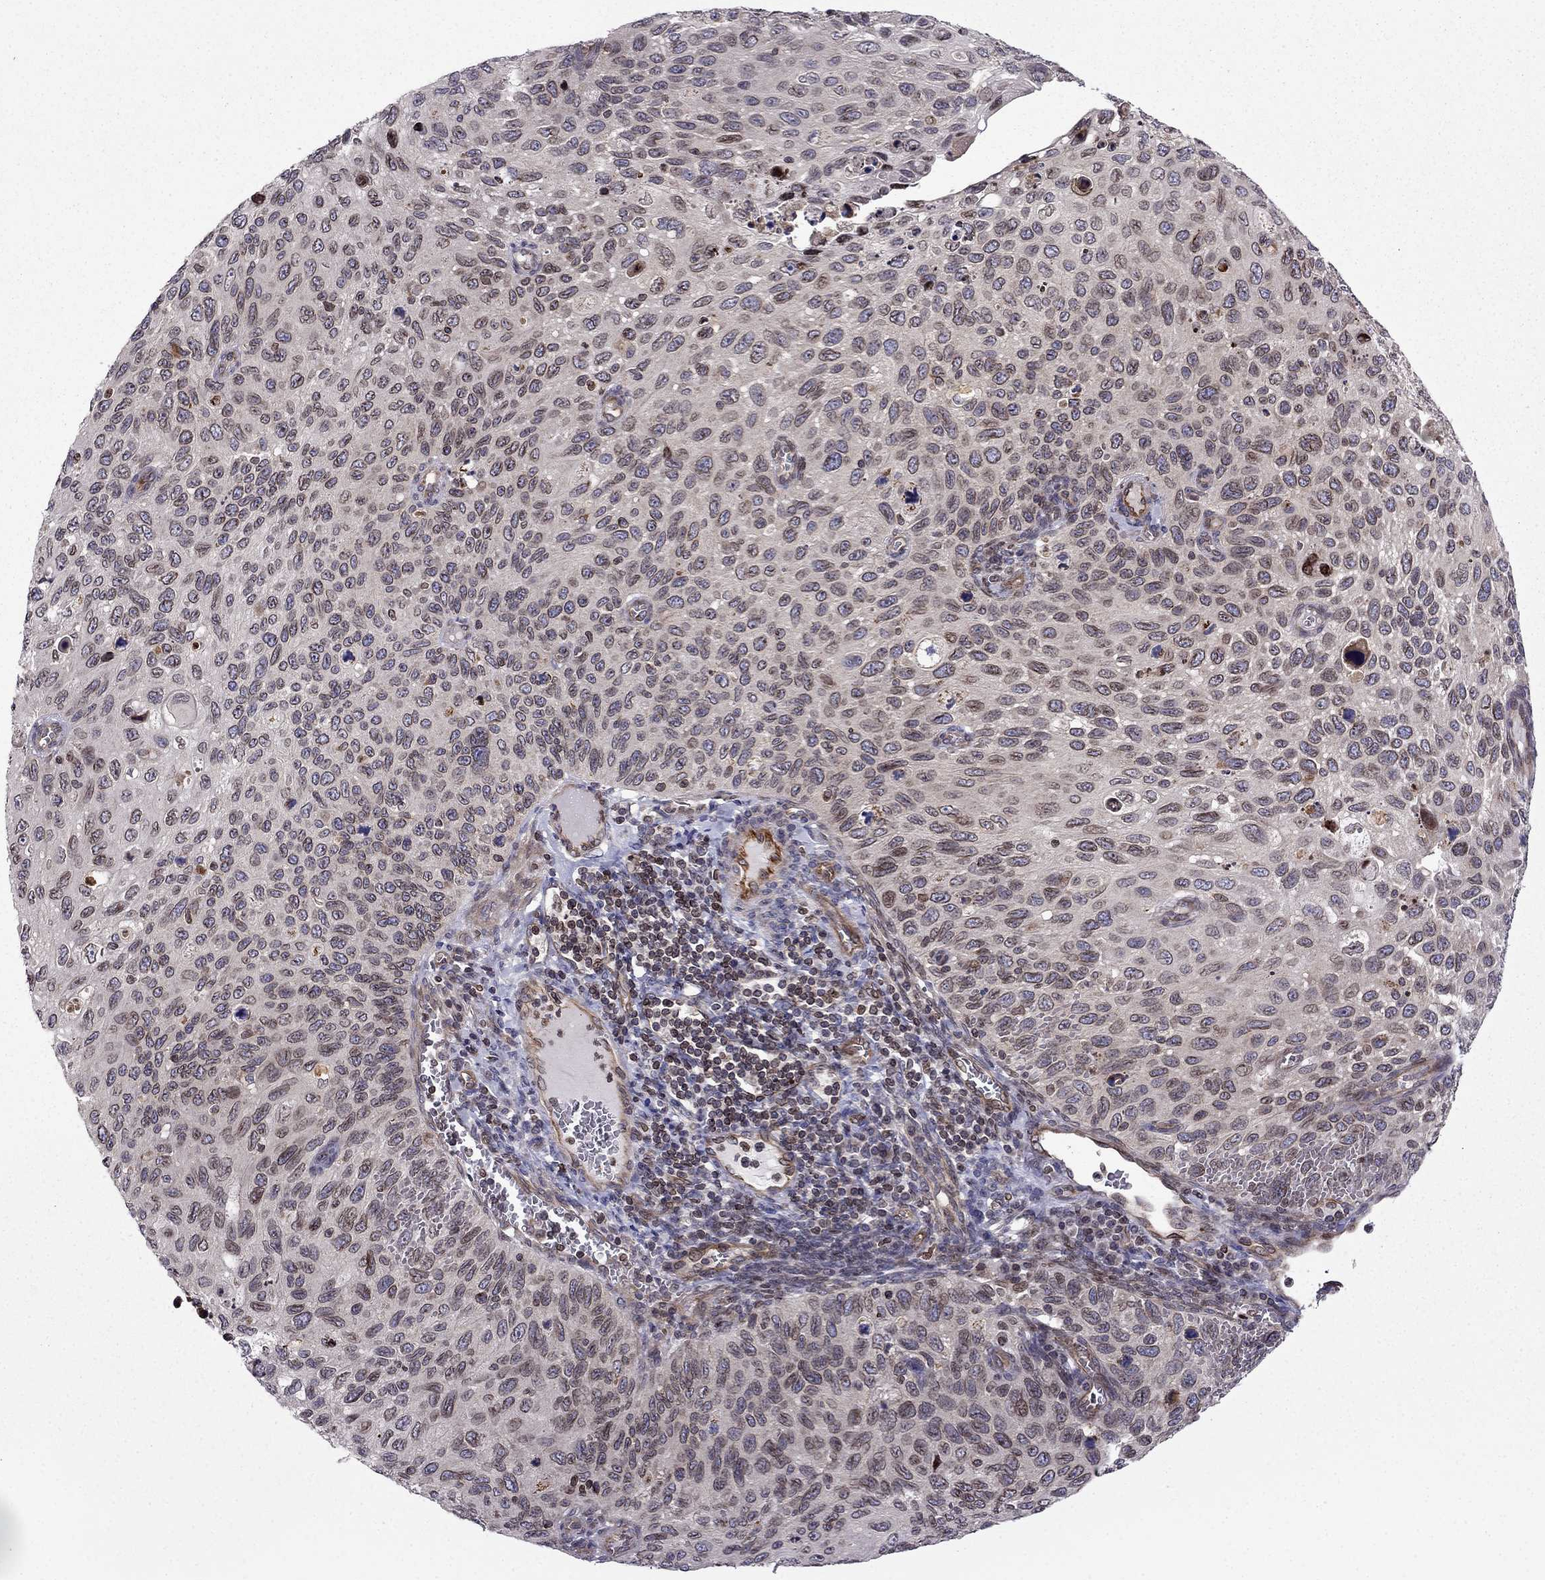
{"staining": {"intensity": "weak", "quantity": "<25%", "location": "cytoplasmic/membranous"}, "tissue": "cervical cancer", "cell_type": "Tumor cells", "image_type": "cancer", "snomed": [{"axis": "morphology", "description": "Squamous cell carcinoma, NOS"}, {"axis": "topography", "description": "Cervix"}], "caption": "Immunohistochemistry (IHC) of squamous cell carcinoma (cervical) reveals no staining in tumor cells.", "gene": "CDC42BPA", "patient": {"sex": "female", "age": 70}}